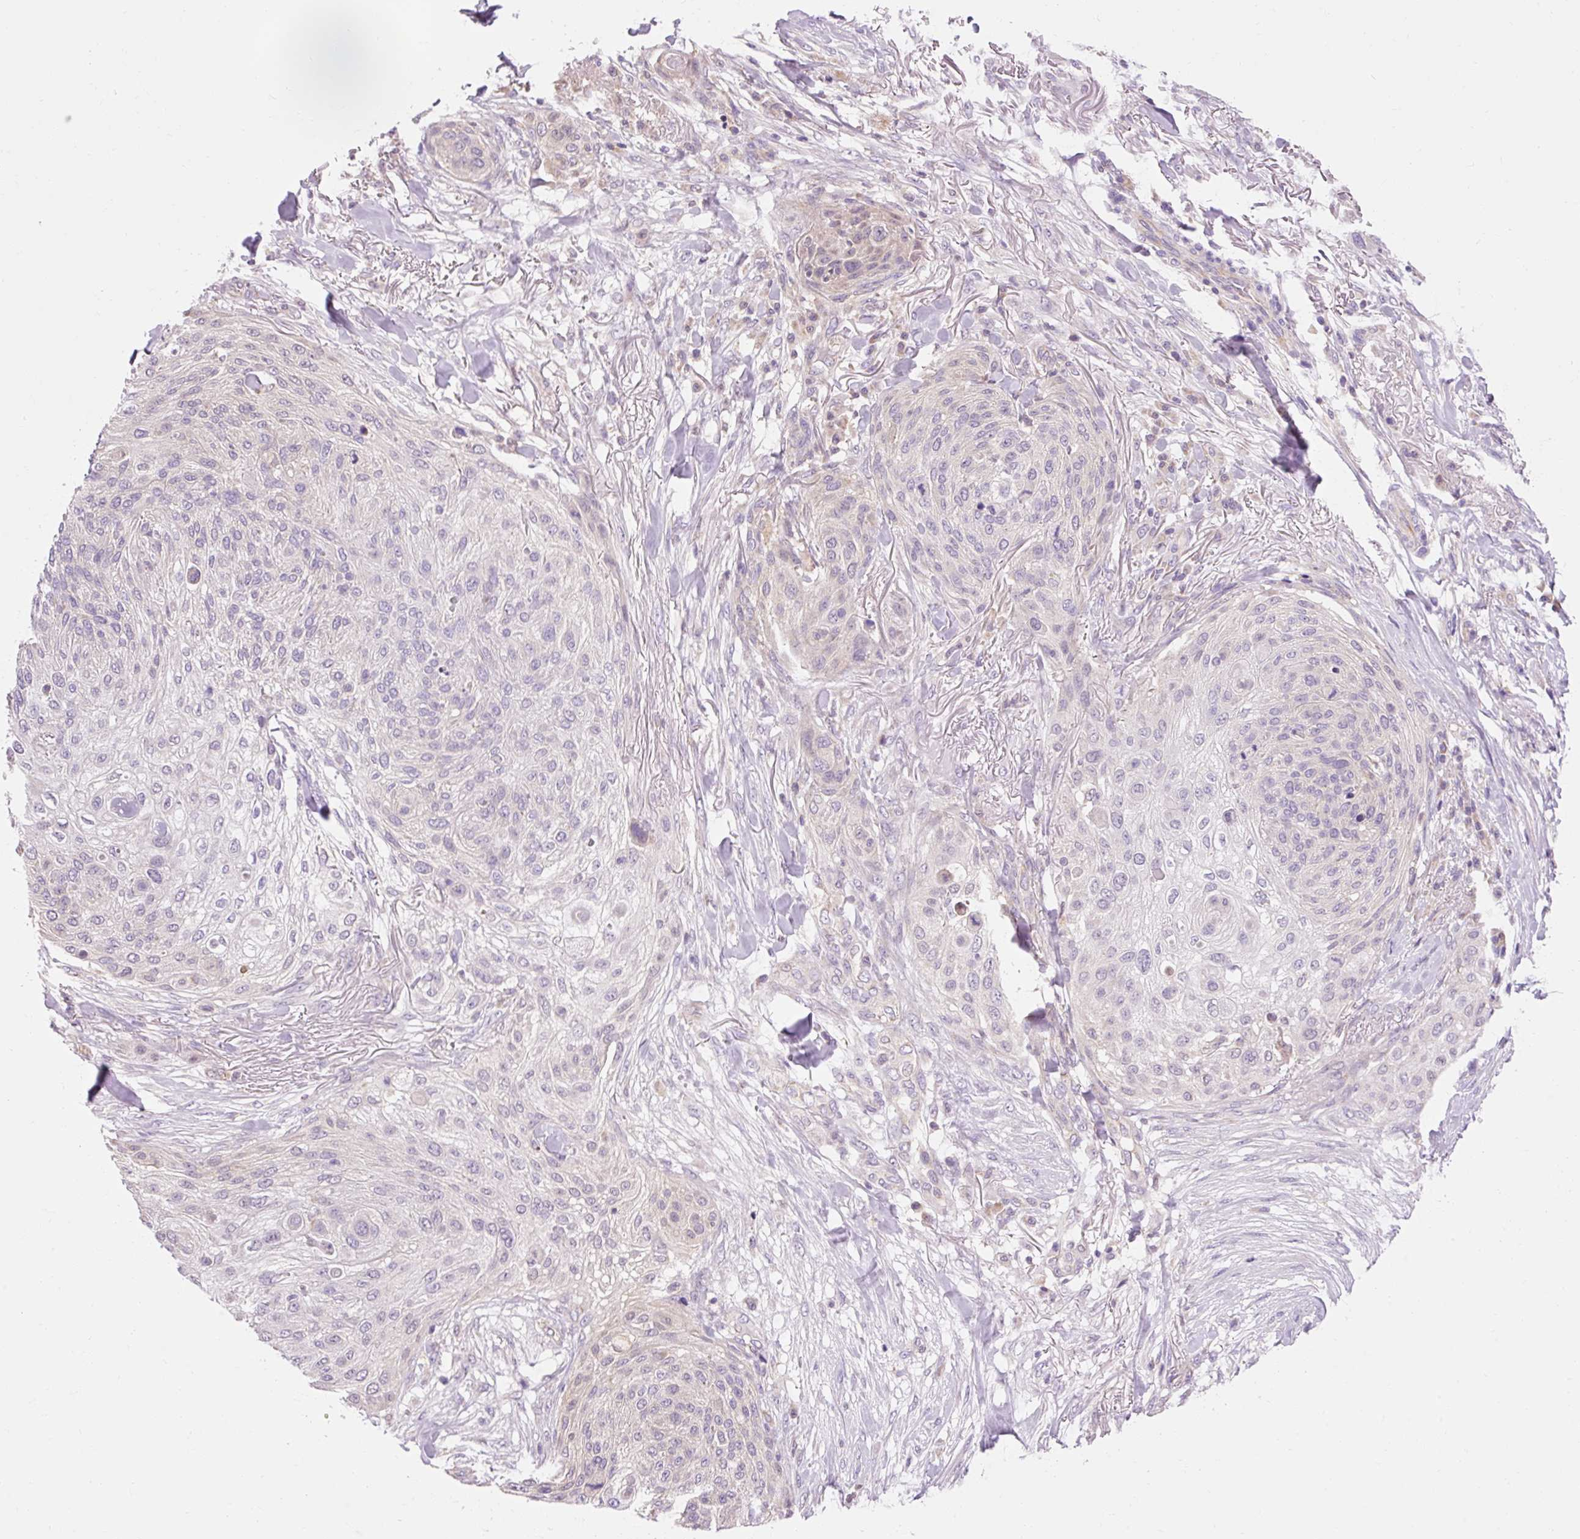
{"staining": {"intensity": "negative", "quantity": "none", "location": "none"}, "tissue": "skin cancer", "cell_type": "Tumor cells", "image_type": "cancer", "snomed": [{"axis": "morphology", "description": "Squamous cell carcinoma, NOS"}, {"axis": "topography", "description": "Skin"}], "caption": "Squamous cell carcinoma (skin) was stained to show a protein in brown. There is no significant positivity in tumor cells.", "gene": "IMMT", "patient": {"sex": "female", "age": 87}}